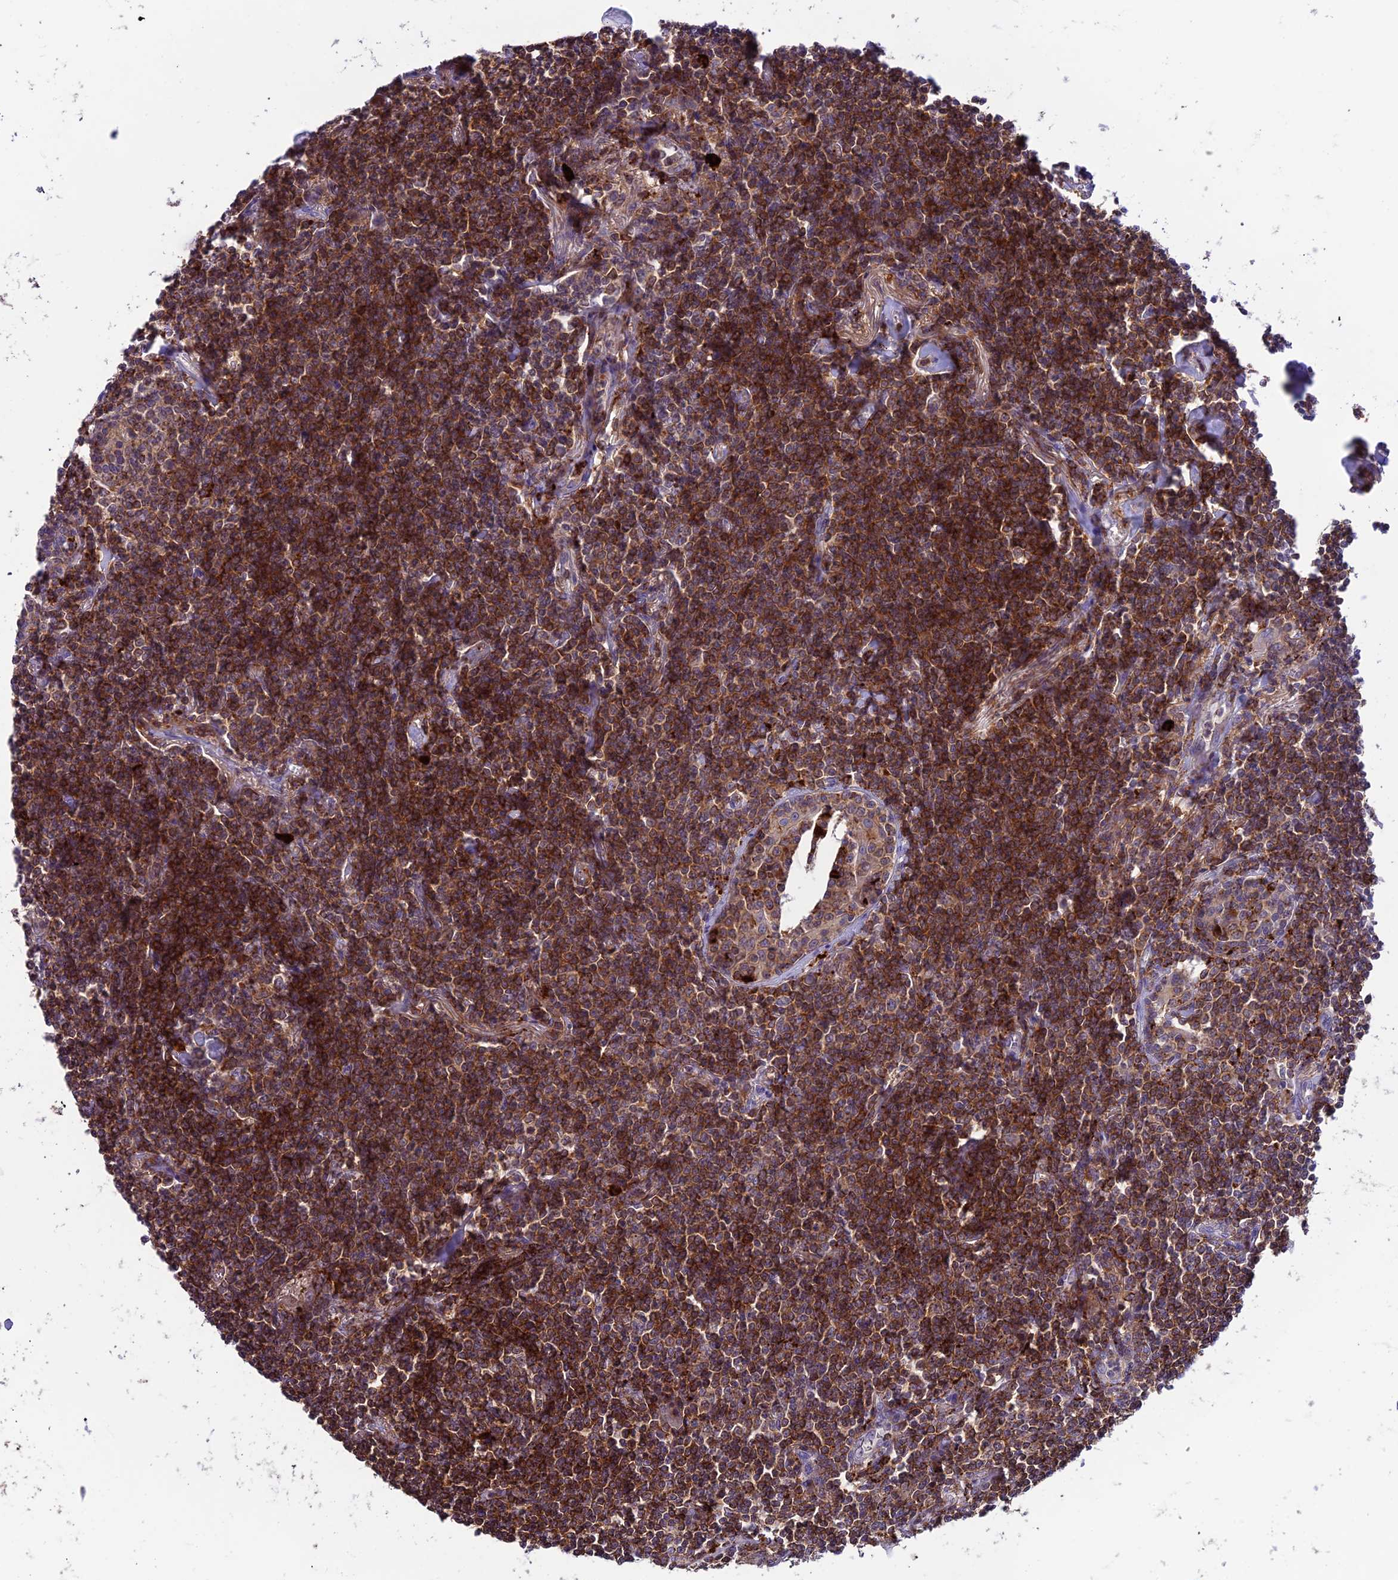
{"staining": {"intensity": "moderate", "quantity": ">75%", "location": "cytoplasmic/membranous"}, "tissue": "lymphoma", "cell_type": "Tumor cells", "image_type": "cancer", "snomed": [{"axis": "morphology", "description": "Malignant lymphoma, non-Hodgkin's type, Low grade"}, {"axis": "topography", "description": "Lung"}], "caption": "Tumor cells demonstrate medium levels of moderate cytoplasmic/membranous staining in about >75% of cells in lymphoma. (DAB IHC, brown staining for protein, blue staining for nuclei).", "gene": "ARHGEF18", "patient": {"sex": "female", "age": 71}}